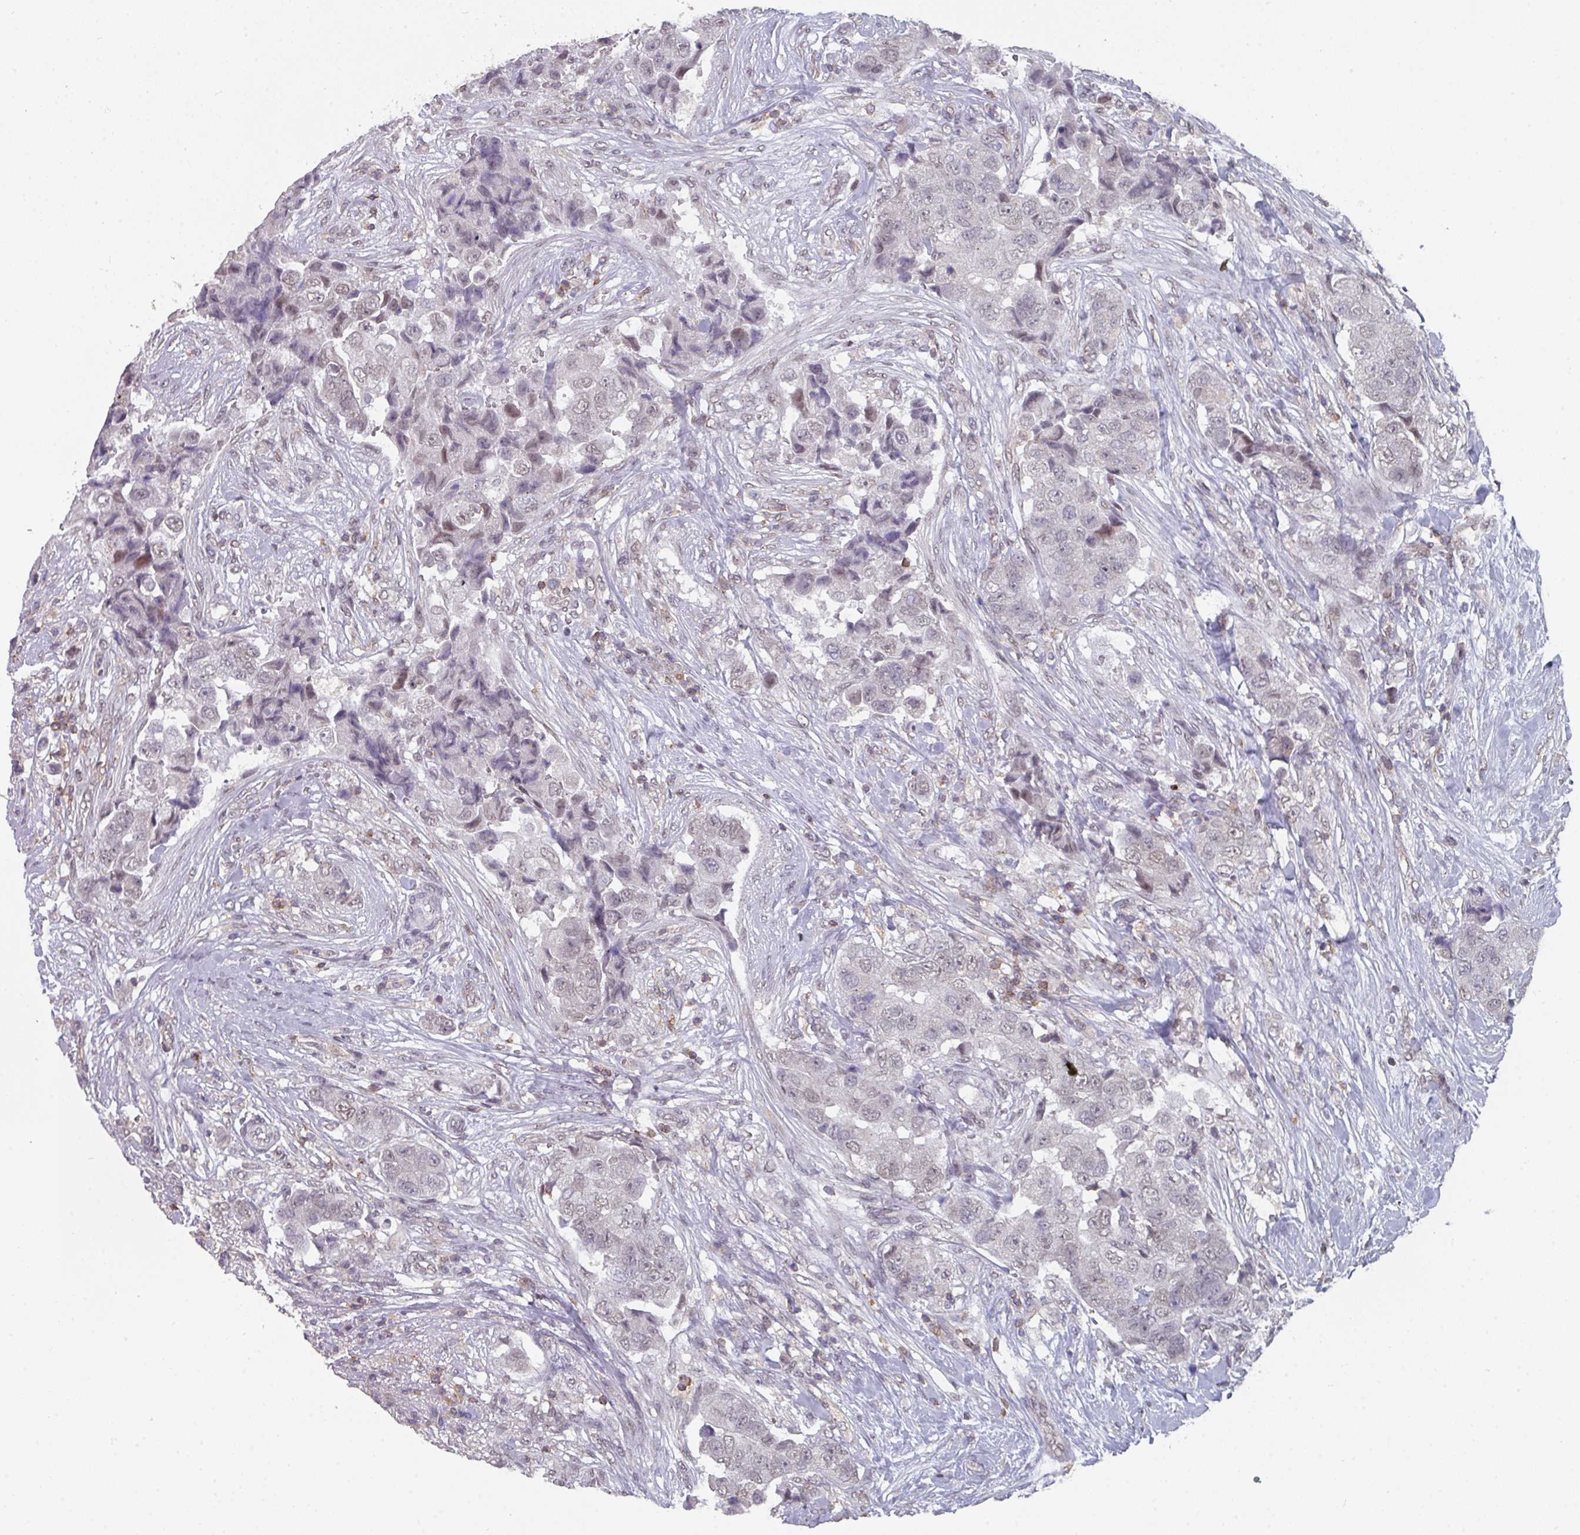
{"staining": {"intensity": "weak", "quantity": "25%-75%", "location": "nuclear"}, "tissue": "breast cancer", "cell_type": "Tumor cells", "image_type": "cancer", "snomed": [{"axis": "morphology", "description": "Normal tissue, NOS"}, {"axis": "morphology", "description": "Duct carcinoma"}, {"axis": "topography", "description": "Breast"}], "caption": "Tumor cells exhibit low levels of weak nuclear expression in about 25%-75% of cells in human invasive ductal carcinoma (breast).", "gene": "RASAL3", "patient": {"sex": "female", "age": 62}}